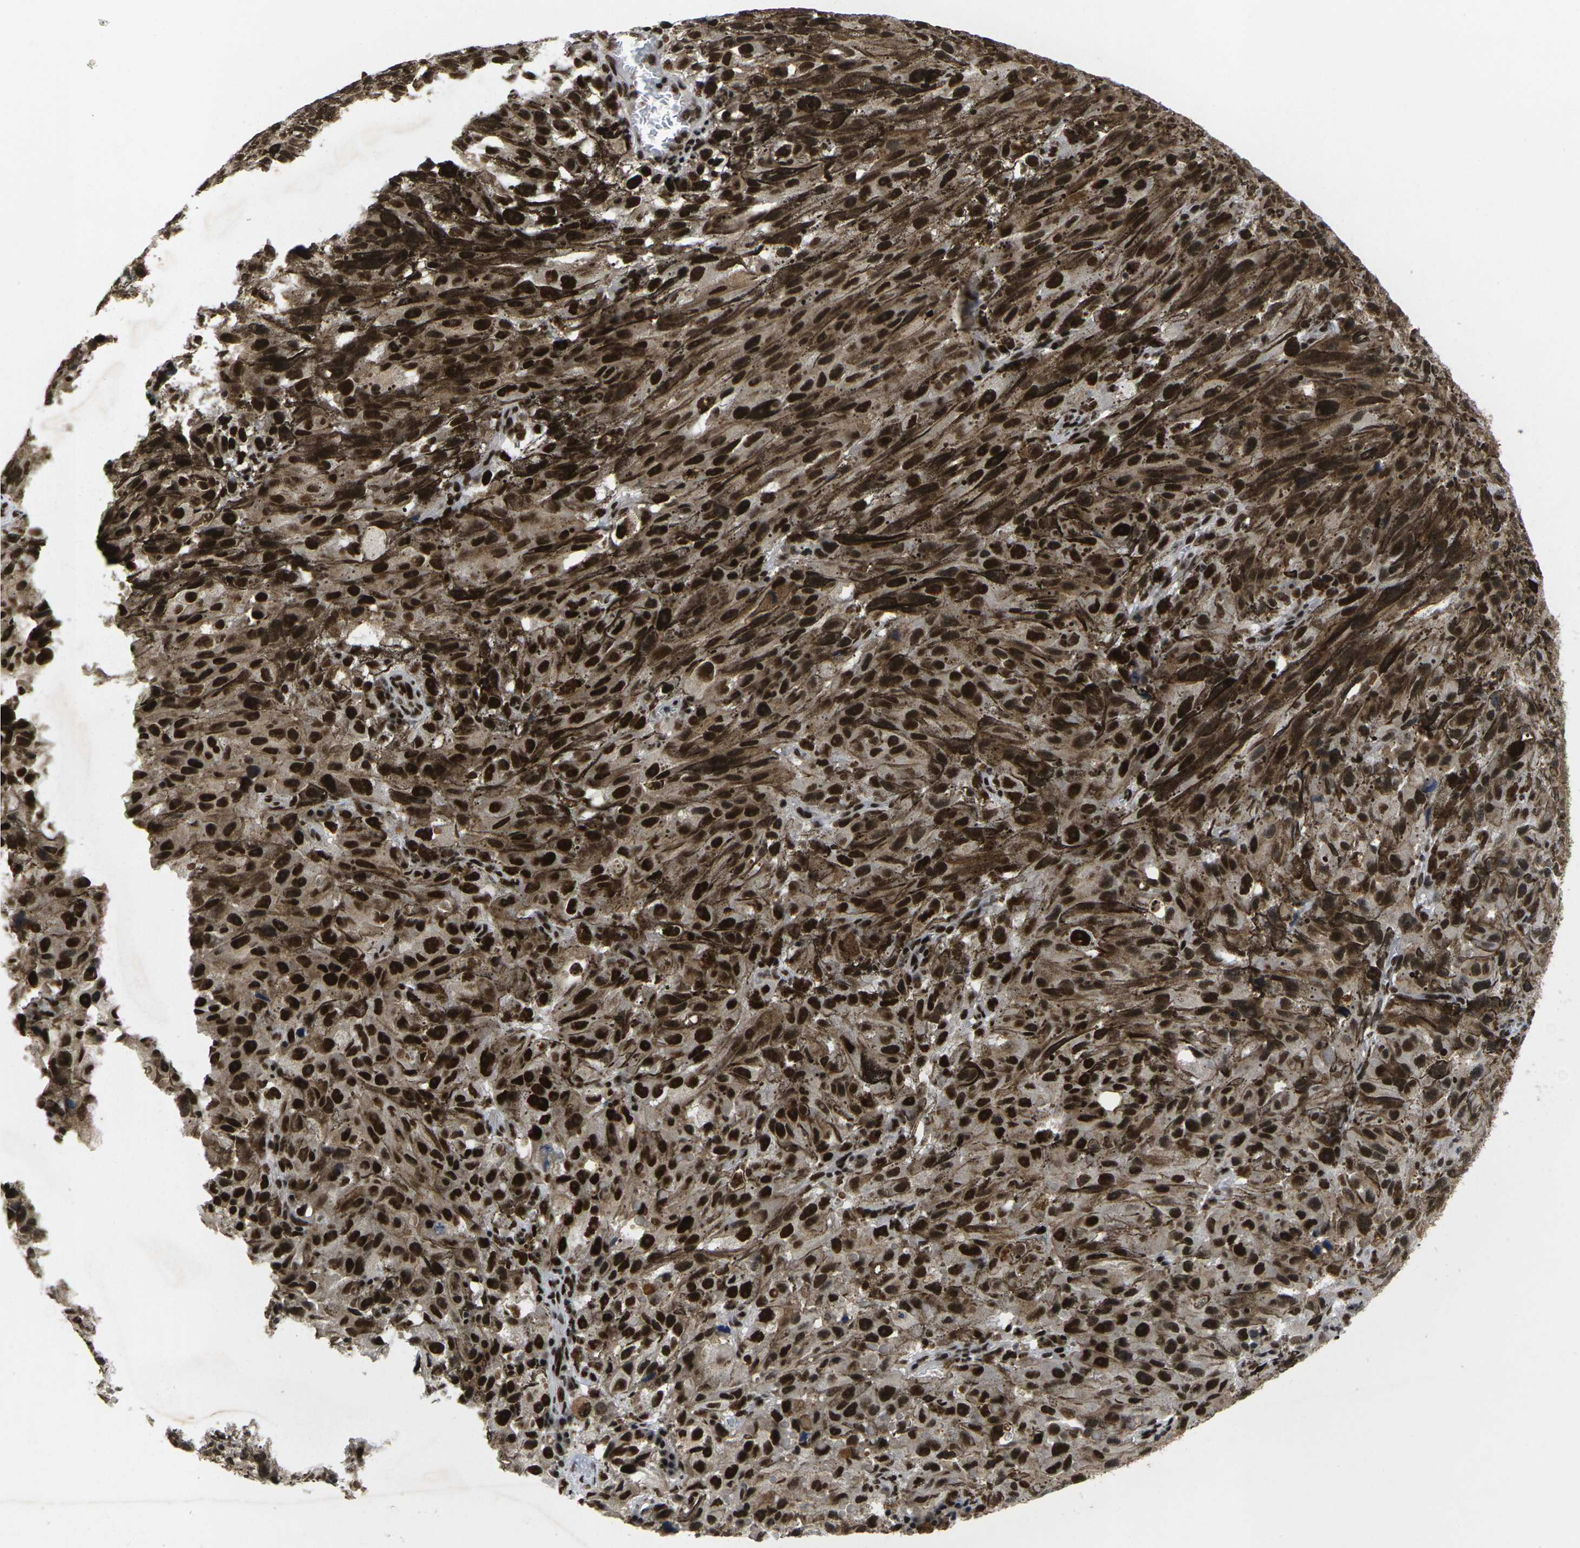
{"staining": {"intensity": "strong", "quantity": ">75%", "location": "nuclear"}, "tissue": "melanoma", "cell_type": "Tumor cells", "image_type": "cancer", "snomed": [{"axis": "morphology", "description": "Malignant melanoma, NOS"}, {"axis": "topography", "description": "Skin"}], "caption": "Human melanoma stained for a protein (brown) exhibits strong nuclear positive expression in about >75% of tumor cells.", "gene": "GTF2E1", "patient": {"sex": "female", "age": 104}}